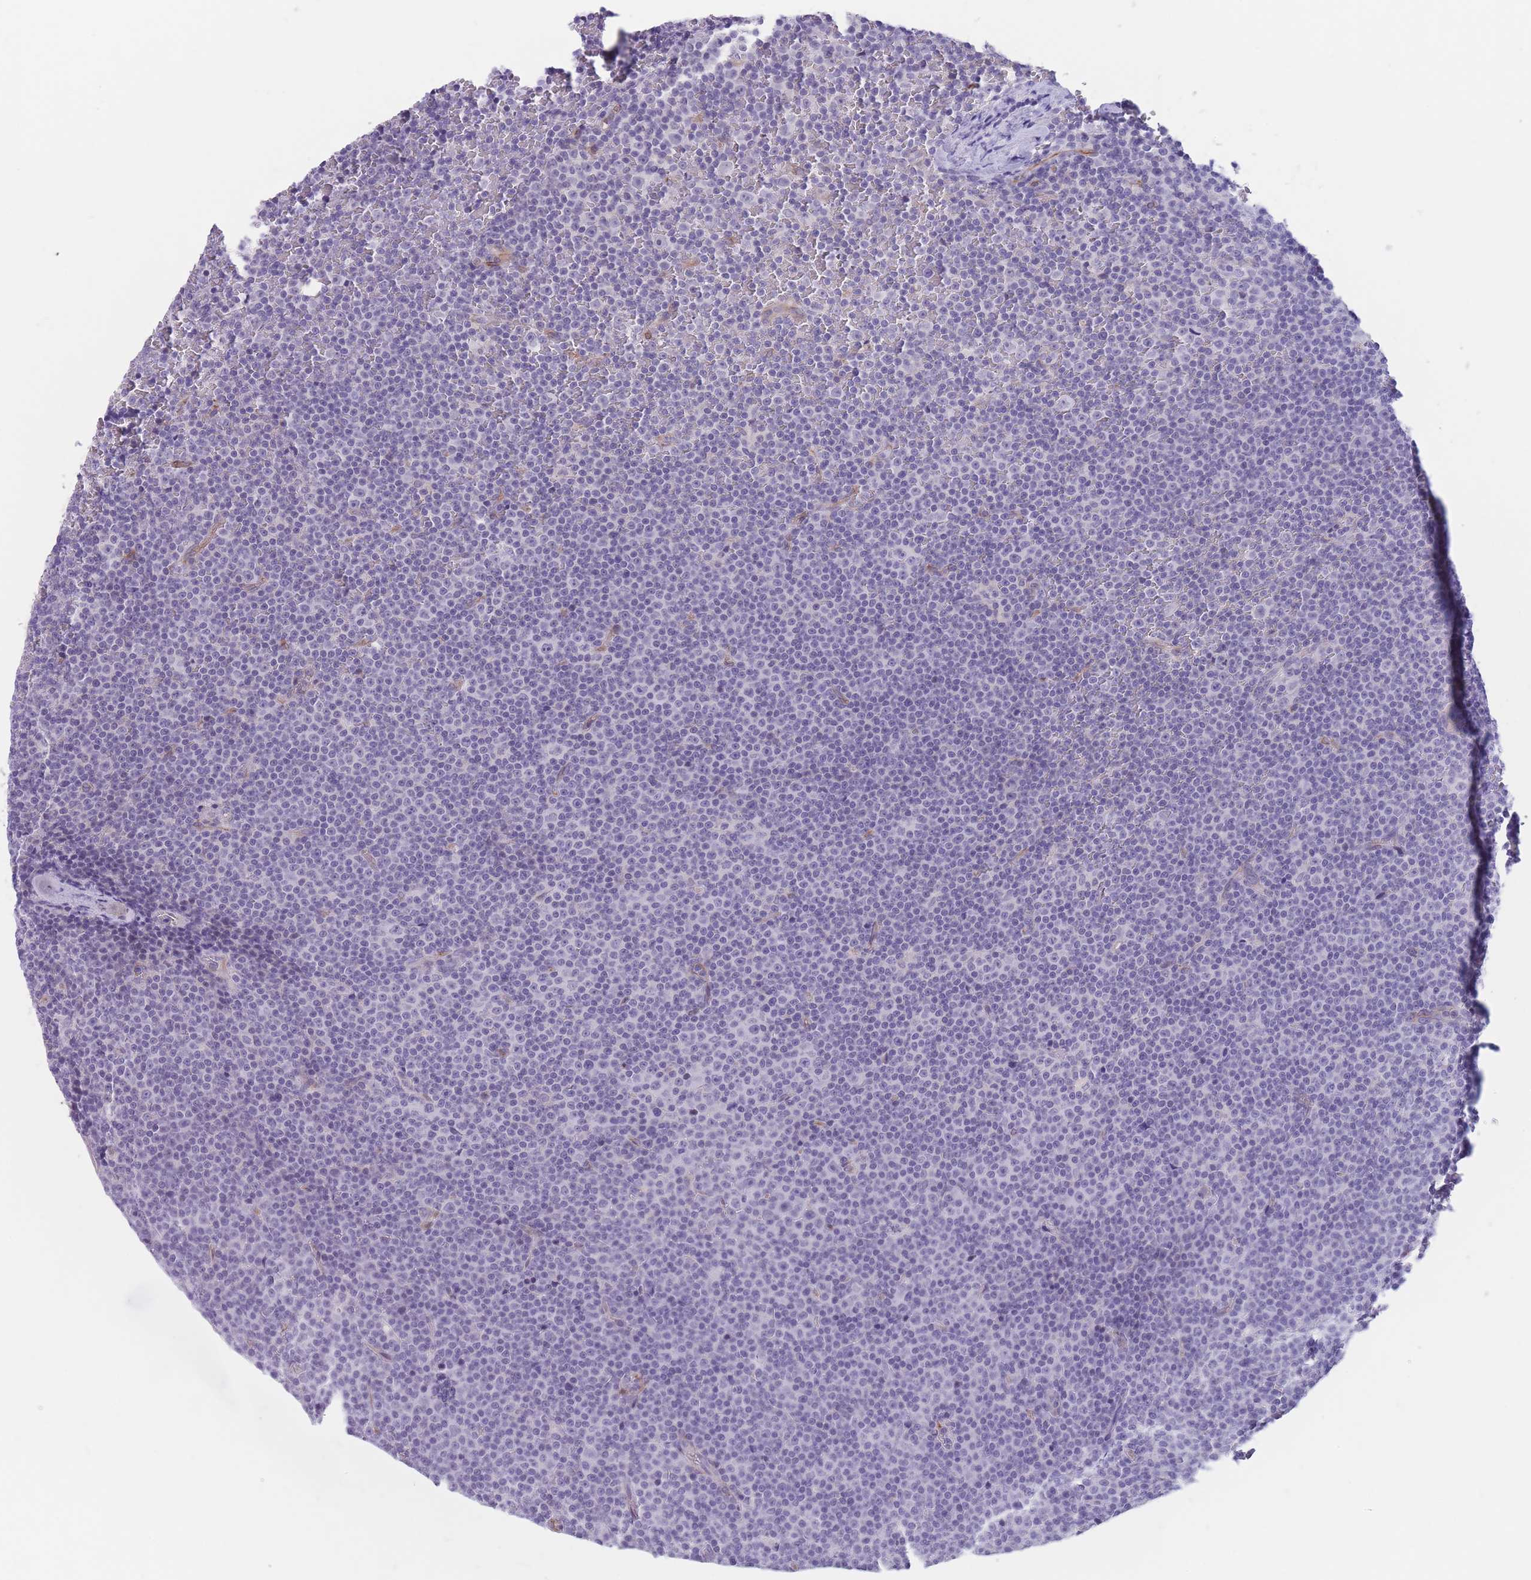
{"staining": {"intensity": "negative", "quantity": "none", "location": "none"}, "tissue": "lymphoma", "cell_type": "Tumor cells", "image_type": "cancer", "snomed": [{"axis": "morphology", "description": "Malignant lymphoma, non-Hodgkin's type, Low grade"}, {"axis": "topography", "description": "Lymph node"}], "caption": "Immunohistochemistry (IHC) histopathology image of neoplastic tissue: lymphoma stained with DAB (3,3'-diaminobenzidine) reveals no significant protein positivity in tumor cells.", "gene": "DPYD", "patient": {"sex": "female", "age": 67}}